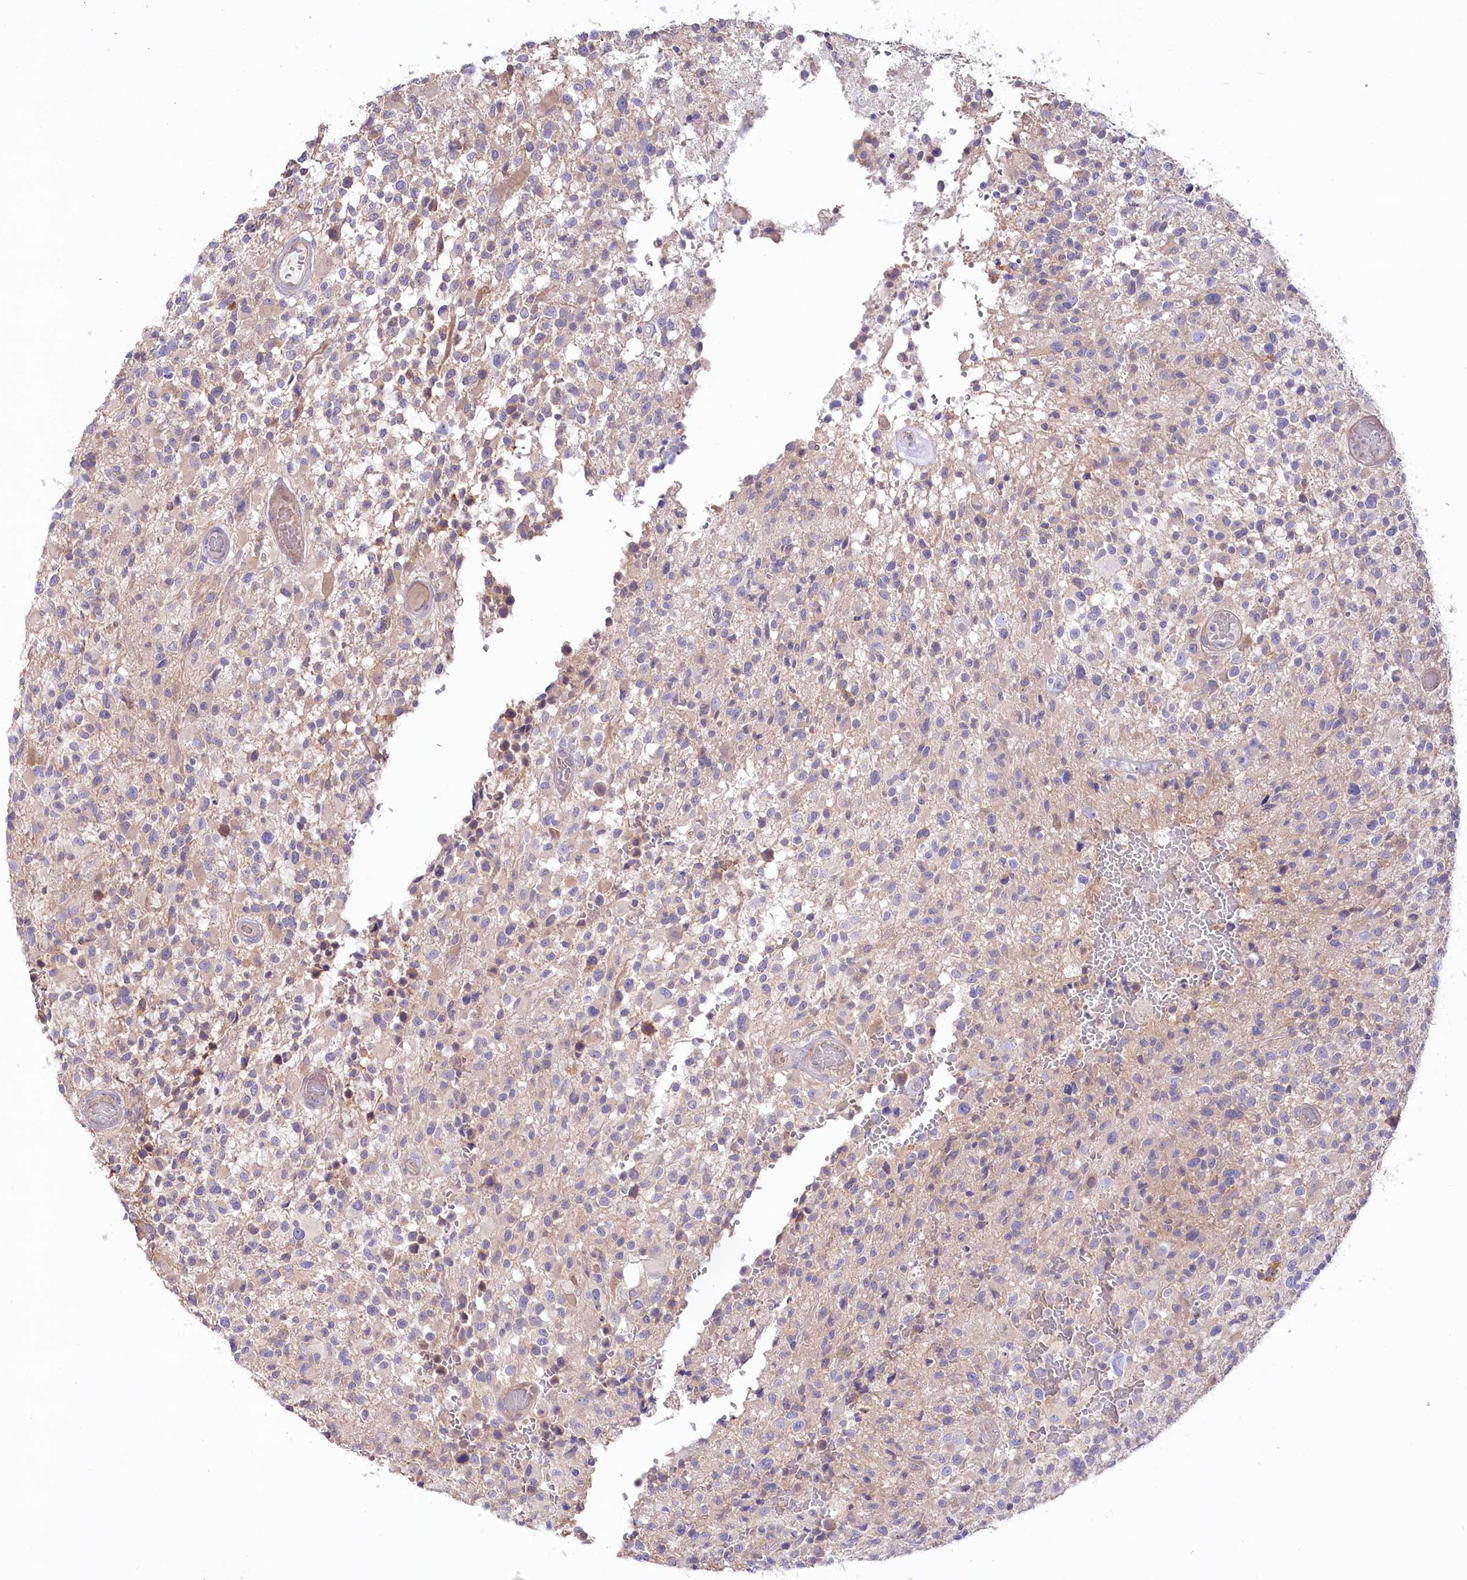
{"staining": {"intensity": "negative", "quantity": "none", "location": "none"}, "tissue": "glioma", "cell_type": "Tumor cells", "image_type": "cancer", "snomed": [{"axis": "morphology", "description": "Glioma, malignant, High grade"}, {"axis": "morphology", "description": "Glioblastoma, NOS"}, {"axis": "topography", "description": "Brain"}], "caption": "A micrograph of human glioma is negative for staining in tumor cells.", "gene": "UMPS", "patient": {"sex": "male", "age": 60}}